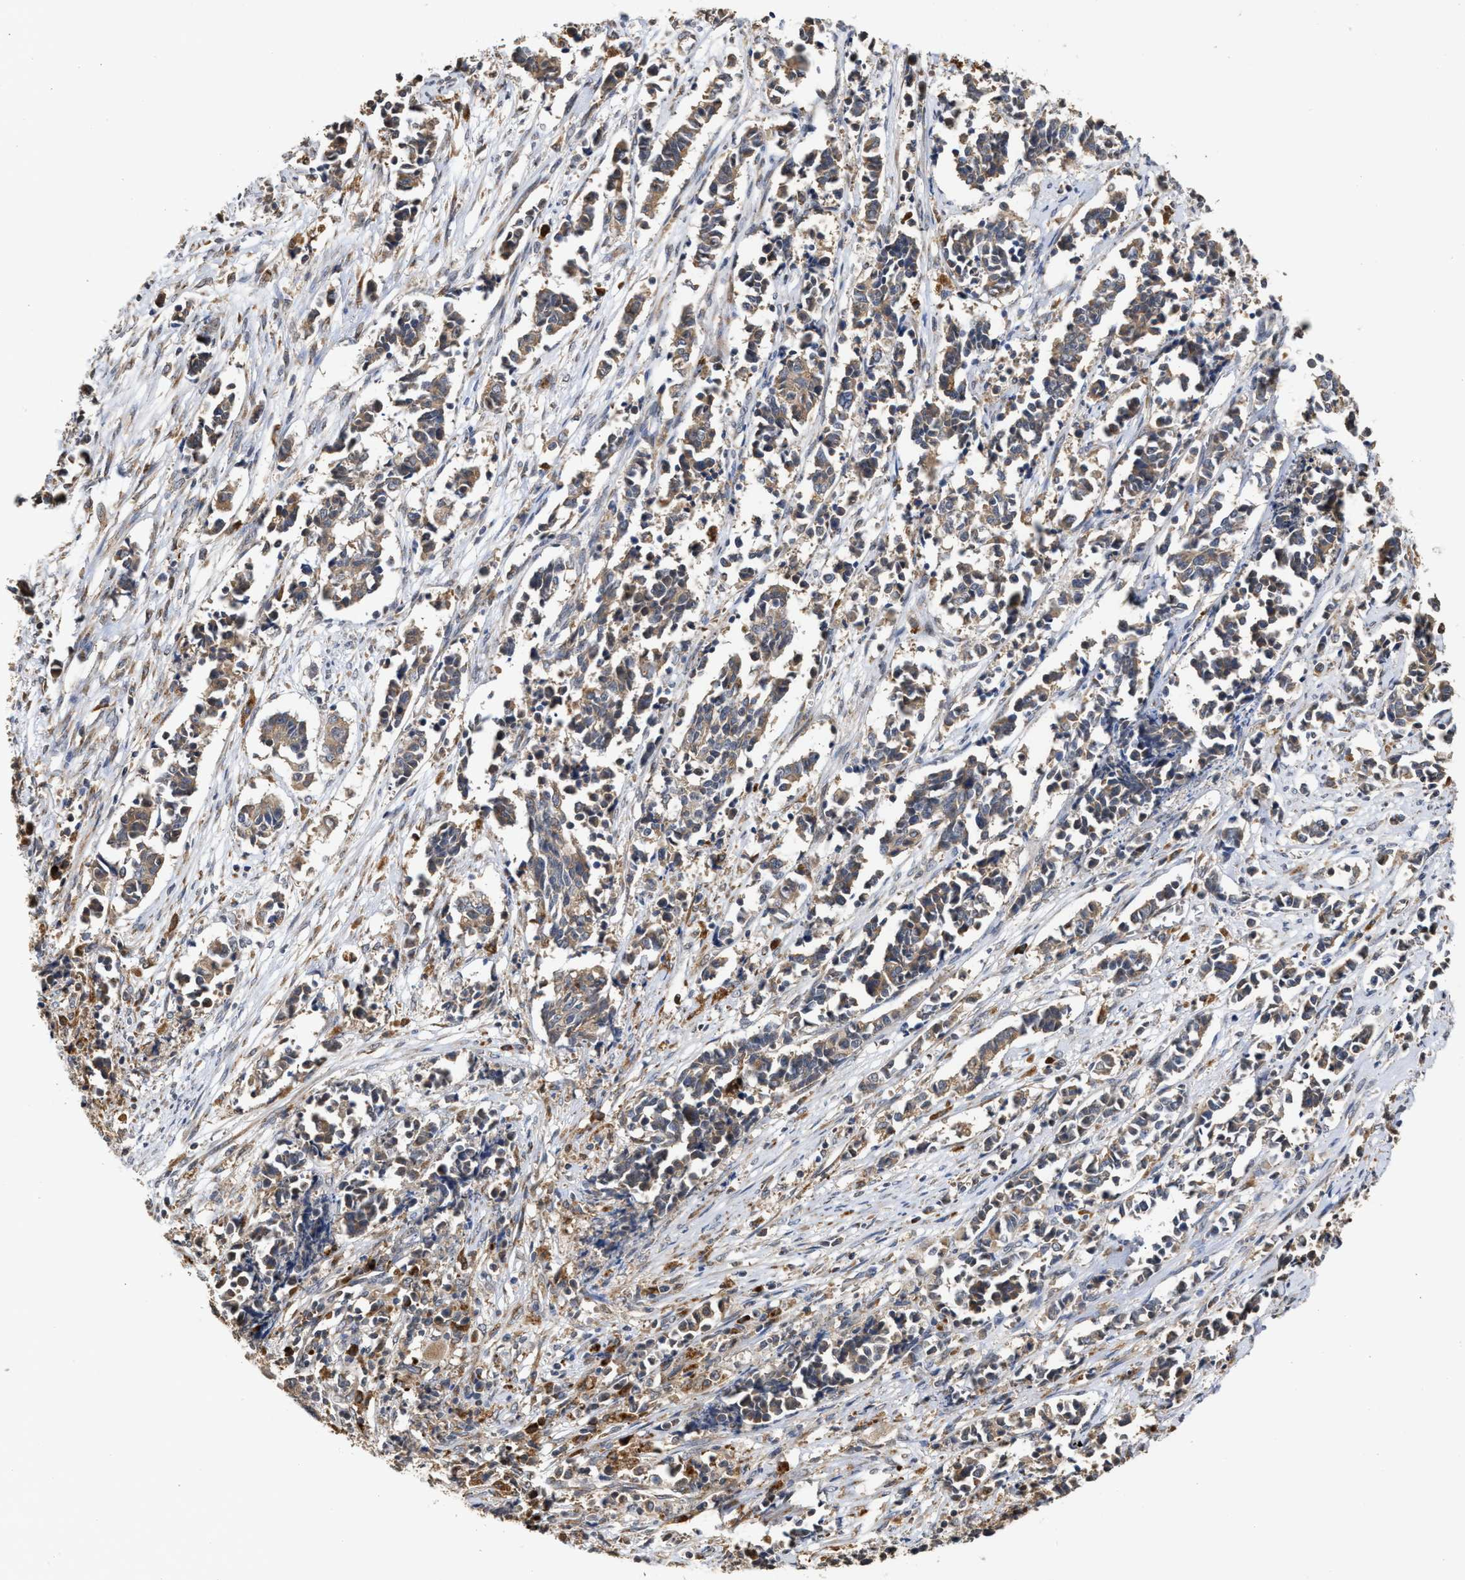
{"staining": {"intensity": "weak", "quantity": ">75%", "location": "cytoplasmic/membranous"}, "tissue": "cervical cancer", "cell_type": "Tumor cells", "image_type": "cancer", "snomed": [{"axis": "morphology", "description": "Squamous cell carcinoma, NOS"}, {"axis": "topography", "description": "Cervix"}], "caption": "This is a photomicrograph of immunohistochemistry (IHC) staining of cervical cancer, which shows weak expression in the cytoplasmic/membranous of tumor cells.", "gene": "SAR1A", "patient": {"sex": "female", "age": 35}}